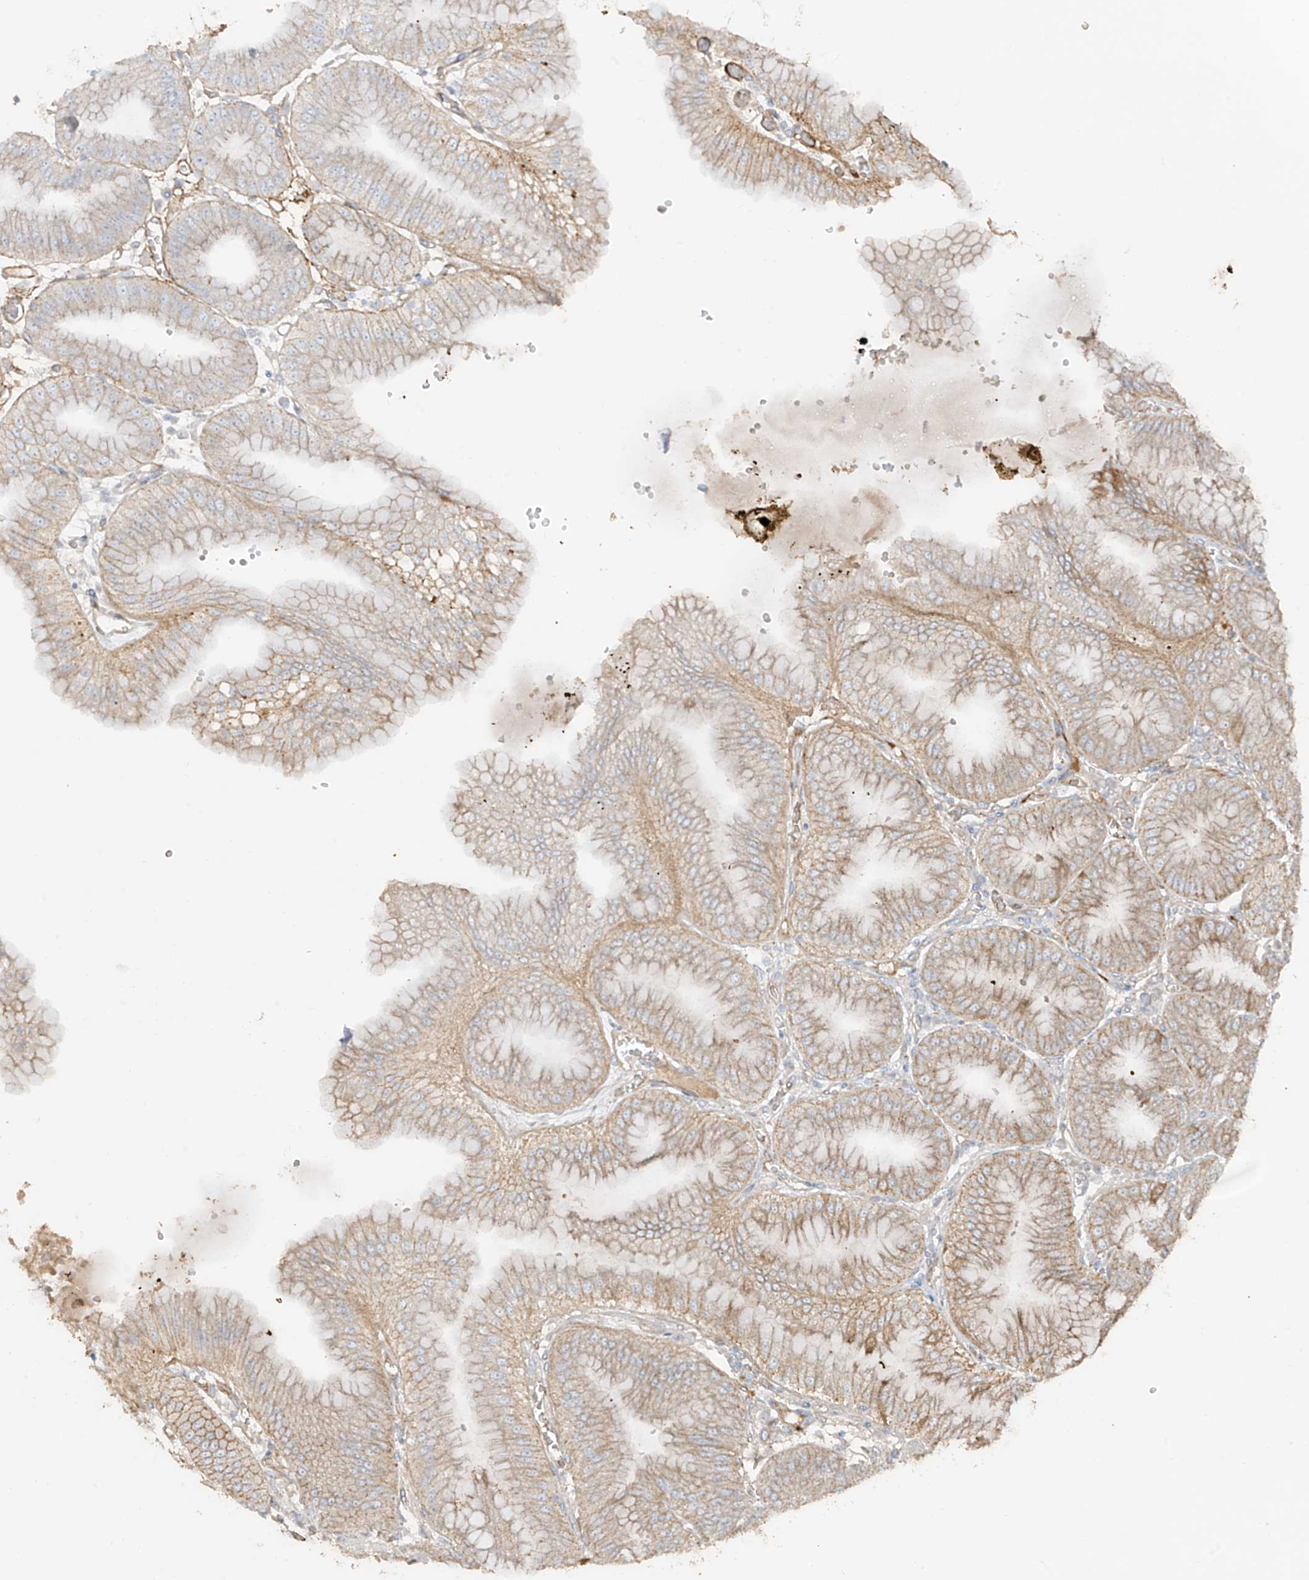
{"staining": {"intensity": "moderate", "quantity": ">75%", "location": "cytoplasmic/membranous"}, "tissue": "stomach", "cell_type": "Glandular cells", "image_type": "normal", "snomed": [{"axis": "morphology", "description": "Normal tissue, NOS"}, {"axis": "topography", "description": "Stomach, lower"}], "caption": "Brown immunohistochemical staining in normal stomach reveals moderate cytoplasmic/membranous positivity in about >75% of glandular cells. Nuclei are stained in blue.", "gene": "ABTB1", "patient": {"sex": "male", "age": 71}}